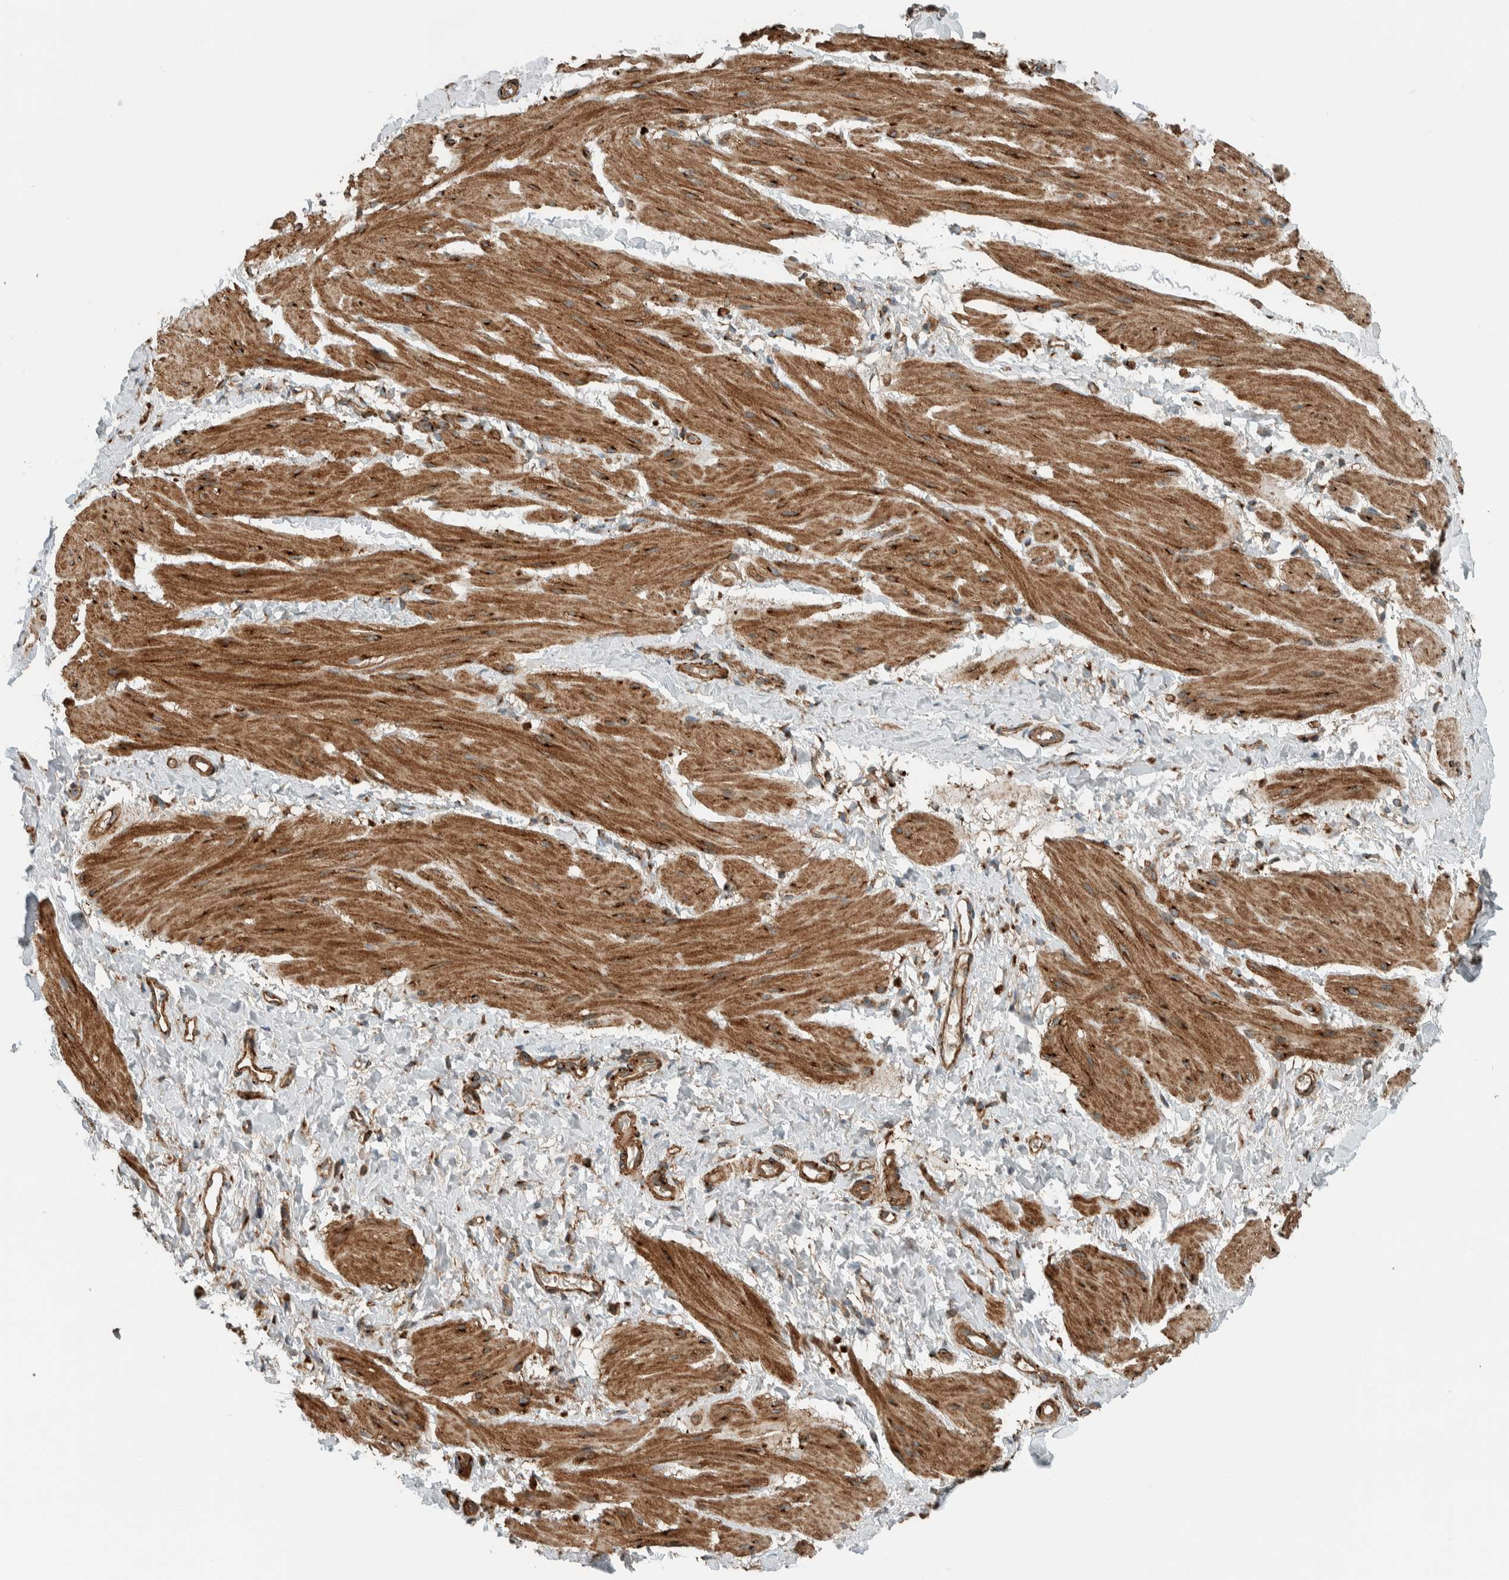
{"staining": {"intensity": "moderate", "quantity": "25%-75%", "location": "cytoplasmic/membranous"}, "tissue": "smooth muscle", "cell_type": "Smooth muscle cells", "image_type": "normal", "snomed": [{"axis": "morphology", "description": "Normal tissue, NOS"}, {"axis": "topography", "description": "Smooth muscle"}], "caption": "About 25%-75% of smooth muscle cells in benign smooth muscle display moderate cytoplasmic/membranous protein positivity as visualized by brown immunohistochemical staining.", "gene": "EXOC7", "patient": {"sex": "male", "age": 16}}